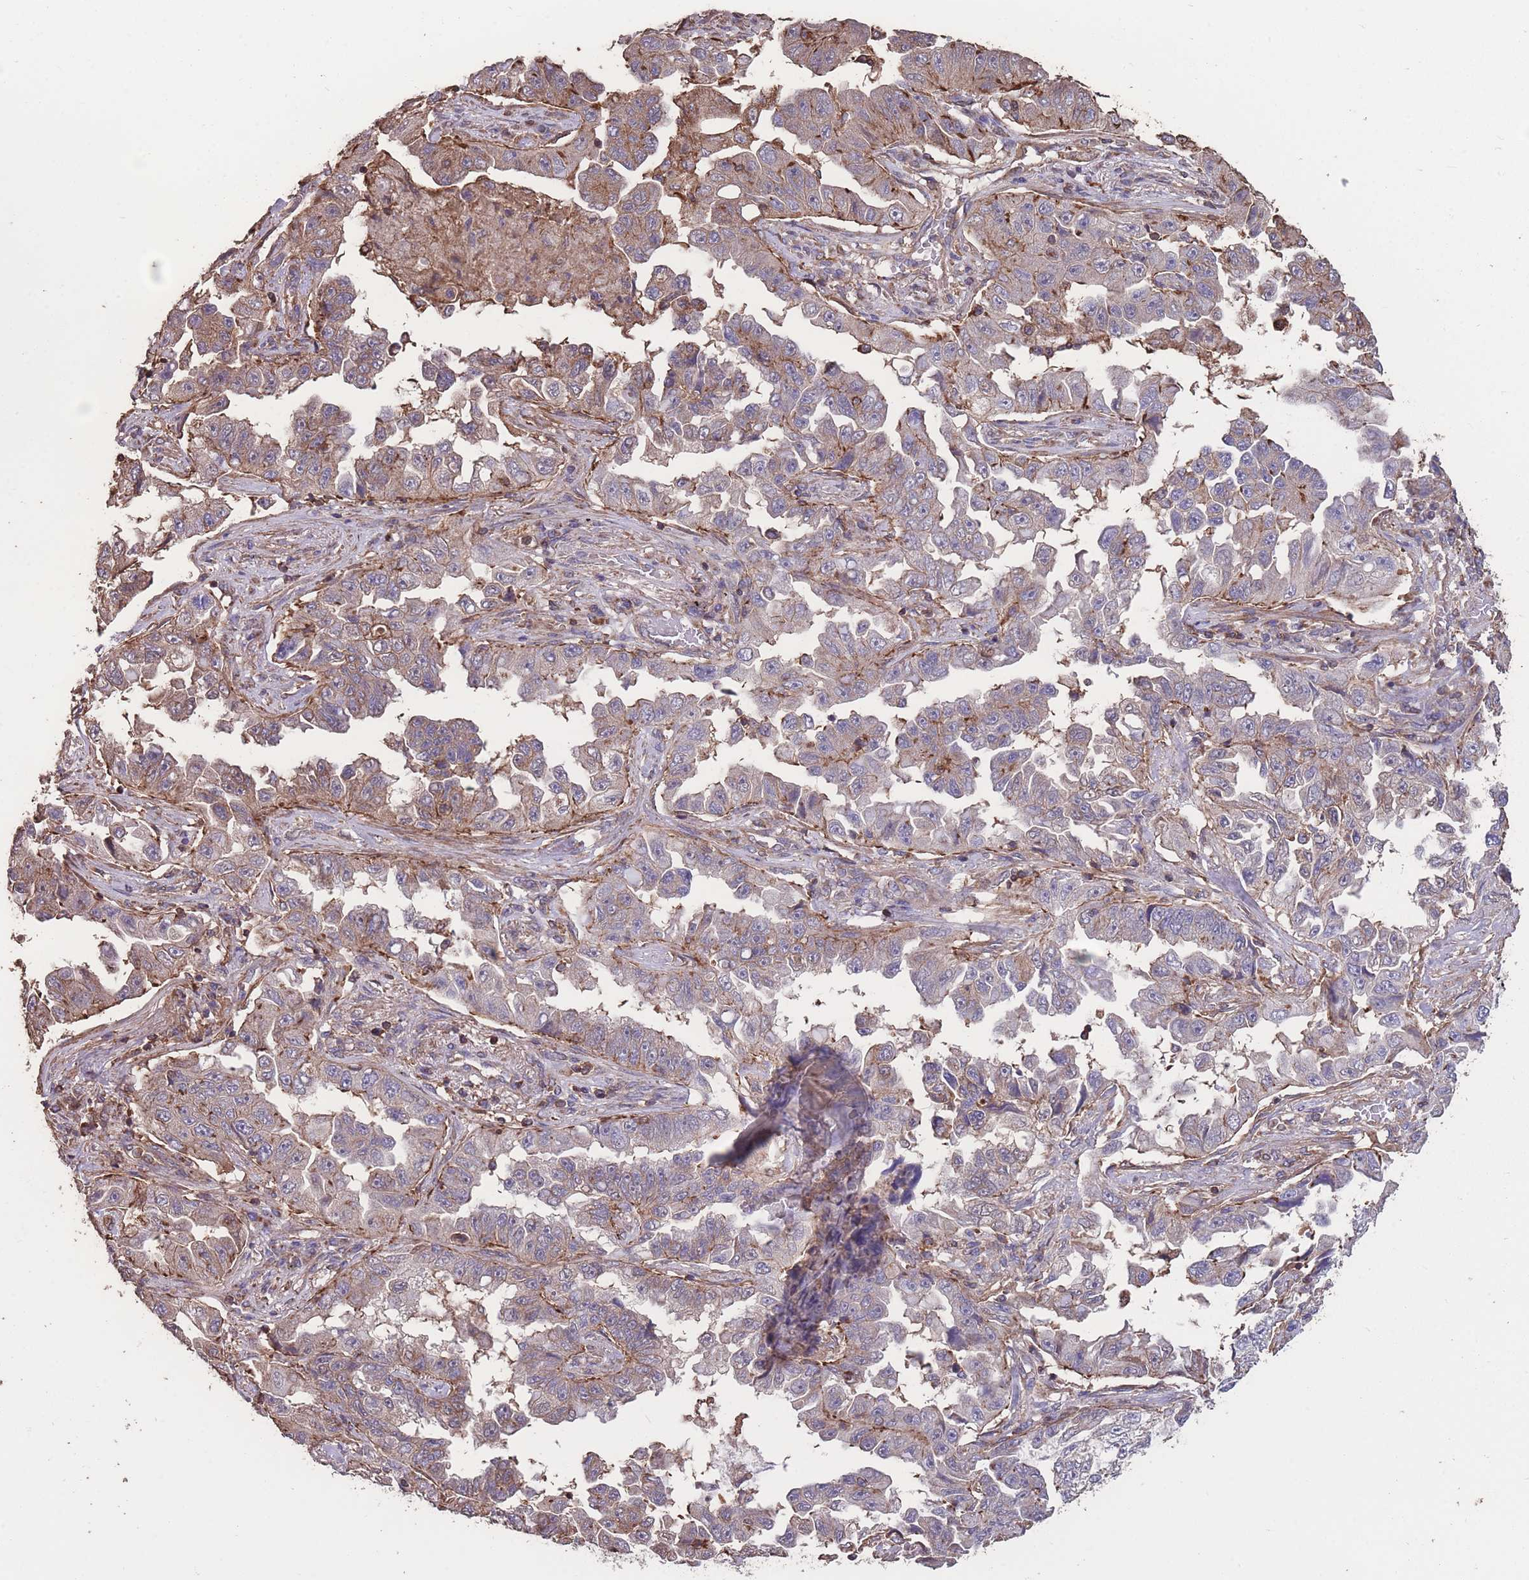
{"staining": {"intensity": "weak", "quantity": "<25%", "location": "cytoplasmic/membranous"}, "tissue": "lung cancer", "cell_type": "Tumor cells", "image_type": "cancer", "snomed": [{"axis": "morphology", "description": "Adenocarcinoma, NOS"}, {"axis": "topography", "description": "Lung"}], "caption": "There is no significant positivity in tumor cells of lung cancer (adenocarcinoma).", "gene": "NUDT21", "patient": {"sex": "female", "age": 51}}